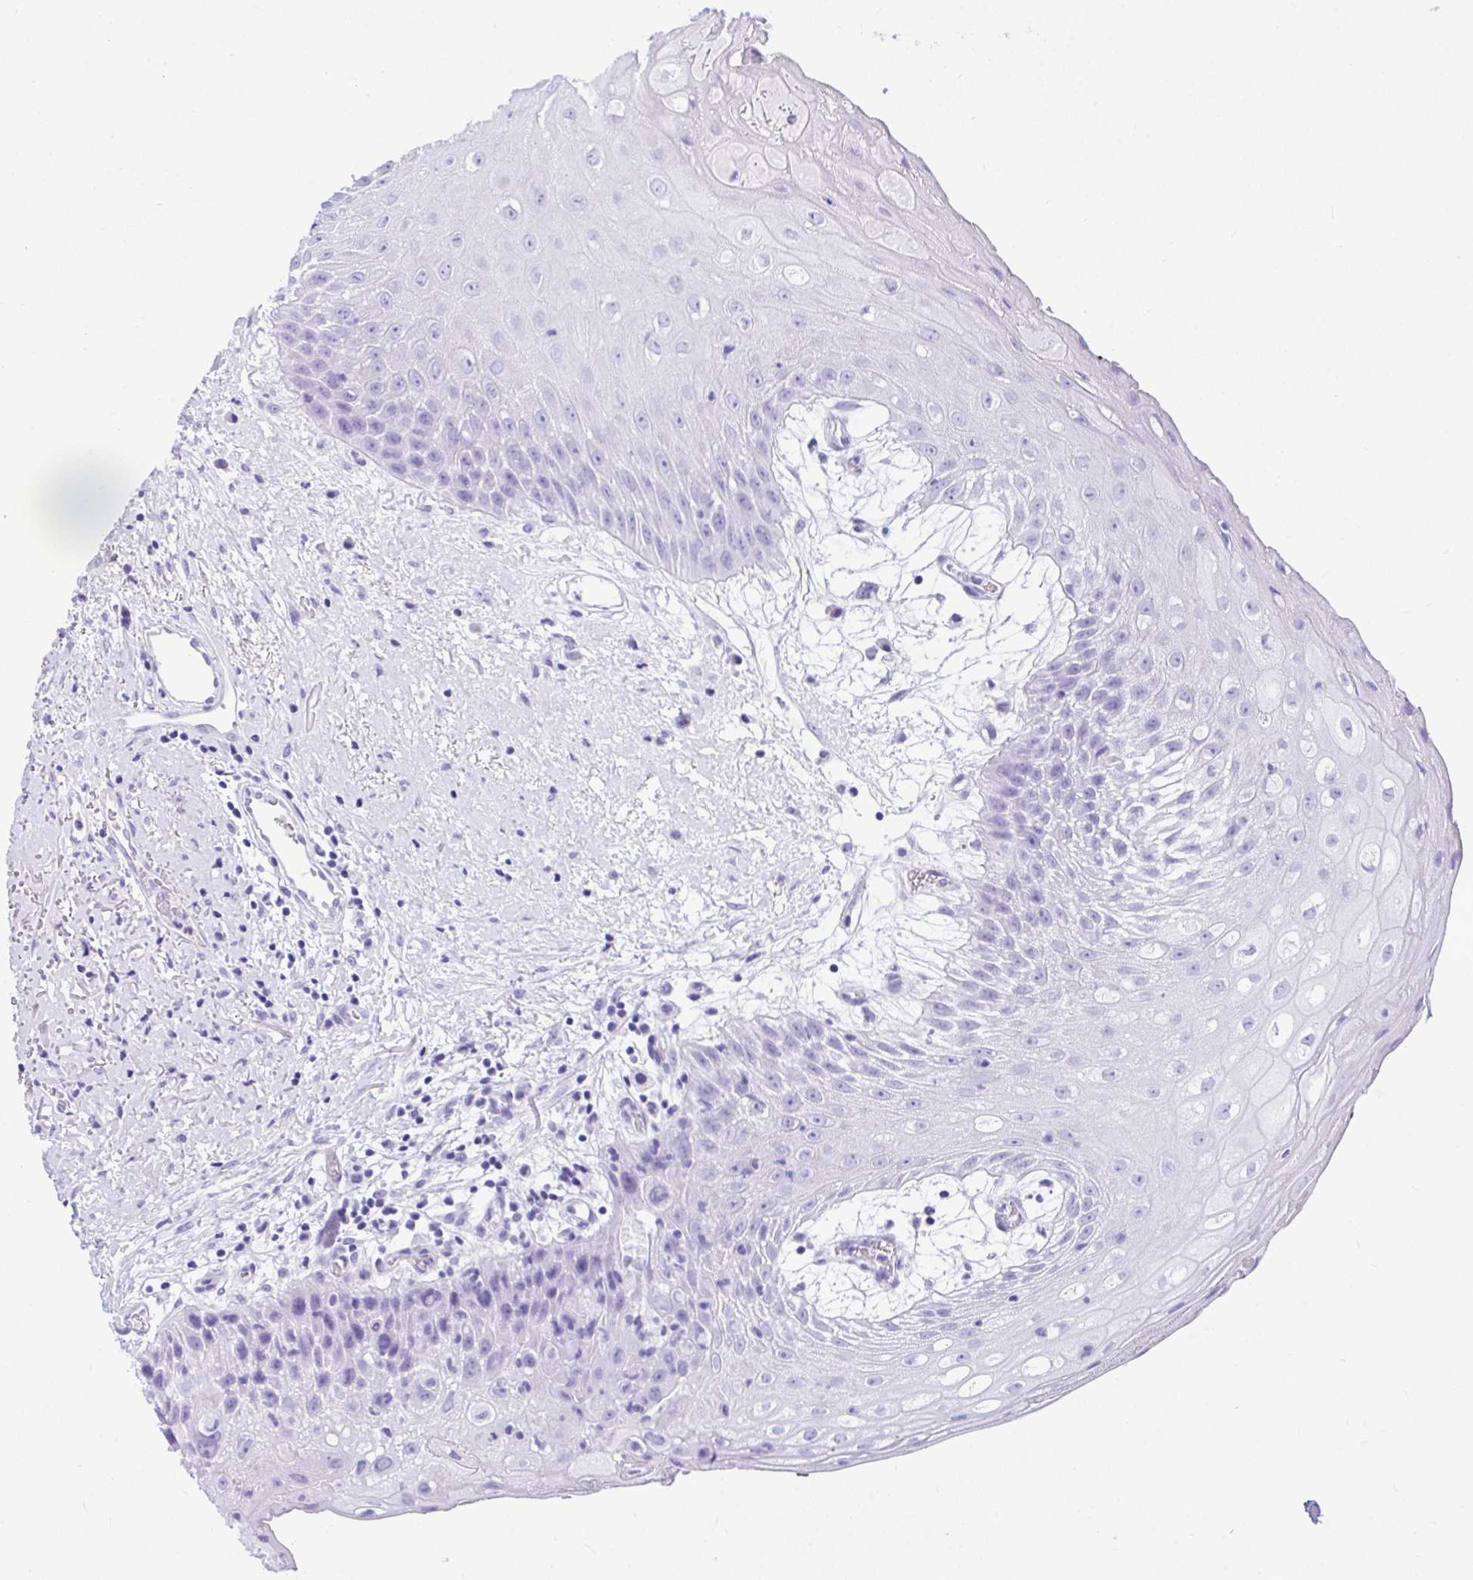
{"staining": {"intensity": "negative", "quantity": "none", "location": "none"}, "tissue": "oral mucosa", "cell_type": "Squamous epithelial cells", "image_type": "normal", "snomed": [{"axis": "morphology", "description": "Normal tissue, NOS"}, {"axis": "morphology", "description": "Squamous cell carcinoma, NOS"}, {"axis": "topography", "description": "Oral tissue"}, {"axis": "topography", "description": "Peripheral nerve tissue"}, {"axis": "topography", "description": "Head-Neck"}], "caption": "DAB immunohistochemical staining of benign oral mucosa displays no significant expression in squamous epithelial cells.", "gene": "TLN2", "patient": {"sex": "female", "age": 59}}